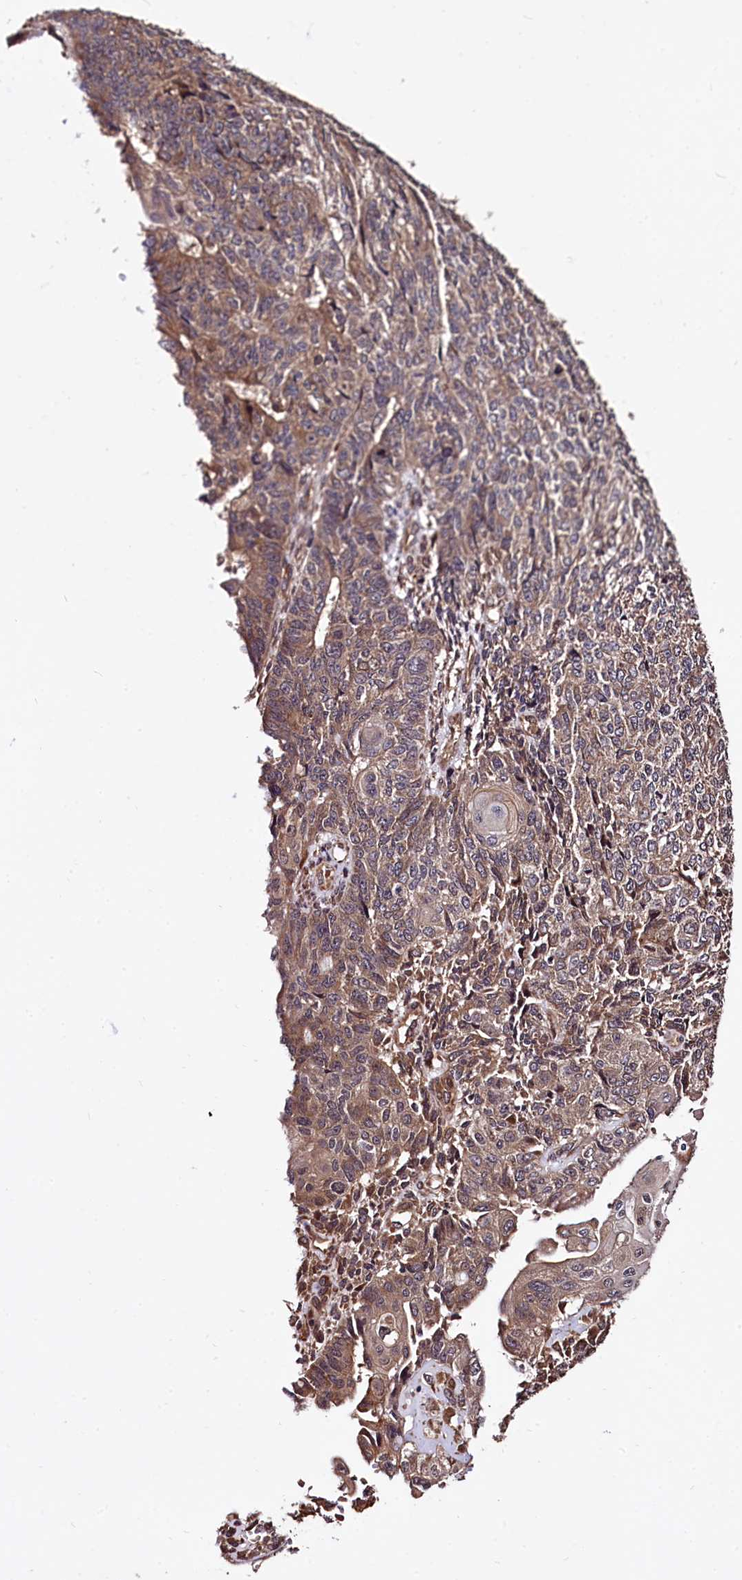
{"staining": {"intensity": "moderate", "quantity": ">75%", "location": "cytoplasmic/membranous"}, "tissue": "endometrial cancer", "cell_type": "Tumor cells", "image_type": "cancer", "snomed": [{"axis": "morphology", "description": "Adenocarcinoma, NOS"}, {"axis": "topography", "description": "Endometrium"}], "caption": "The photomicrograph shows staining of endometrial cancer, revealing moderate cytoplasmic/membranous protein staining (brown color) within tumor cells.", "gene": "TBCEL", "patient": {"sex": "female", "age": 32}}